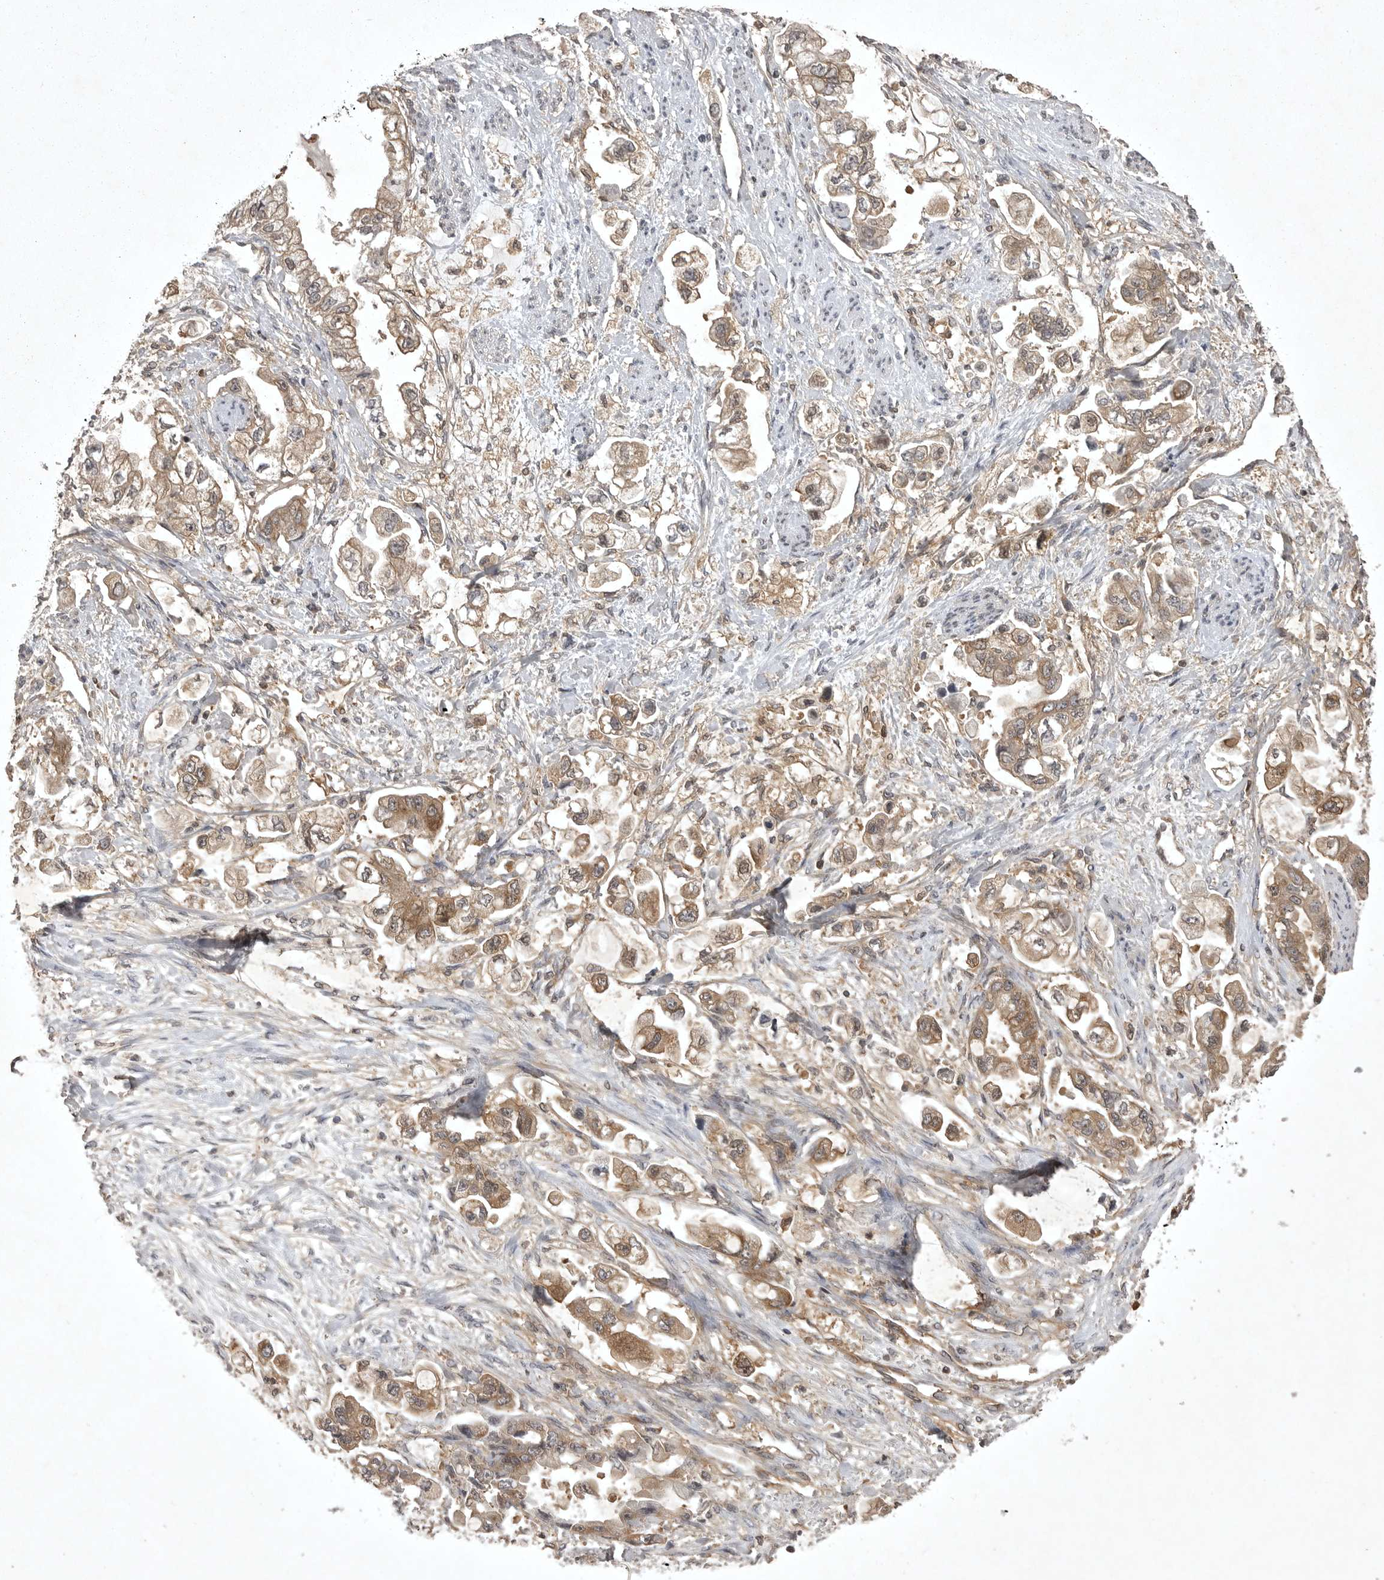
{"staining": {"intensity": "moderate", "quantity": ">75%", "location": "cytoplasmic/membranous"}, "tissue": "stomach cancer", "cell_type": "Tumor cells", "image_type": "cancer", "snomed": [{"axis": "morphology", "description": "Adenocarcinoma, NOS"}, {"axis": "topography", "description": "Stomach"}], "caption": "Stomach adenocarcinoma was stained to show a protein in brown. There is medium levels of moderate cytoplasmic/membranous expression in about >75% of tumor cells.", "gene": "STK24", "patient": {"sex": "male", "age": 62}}